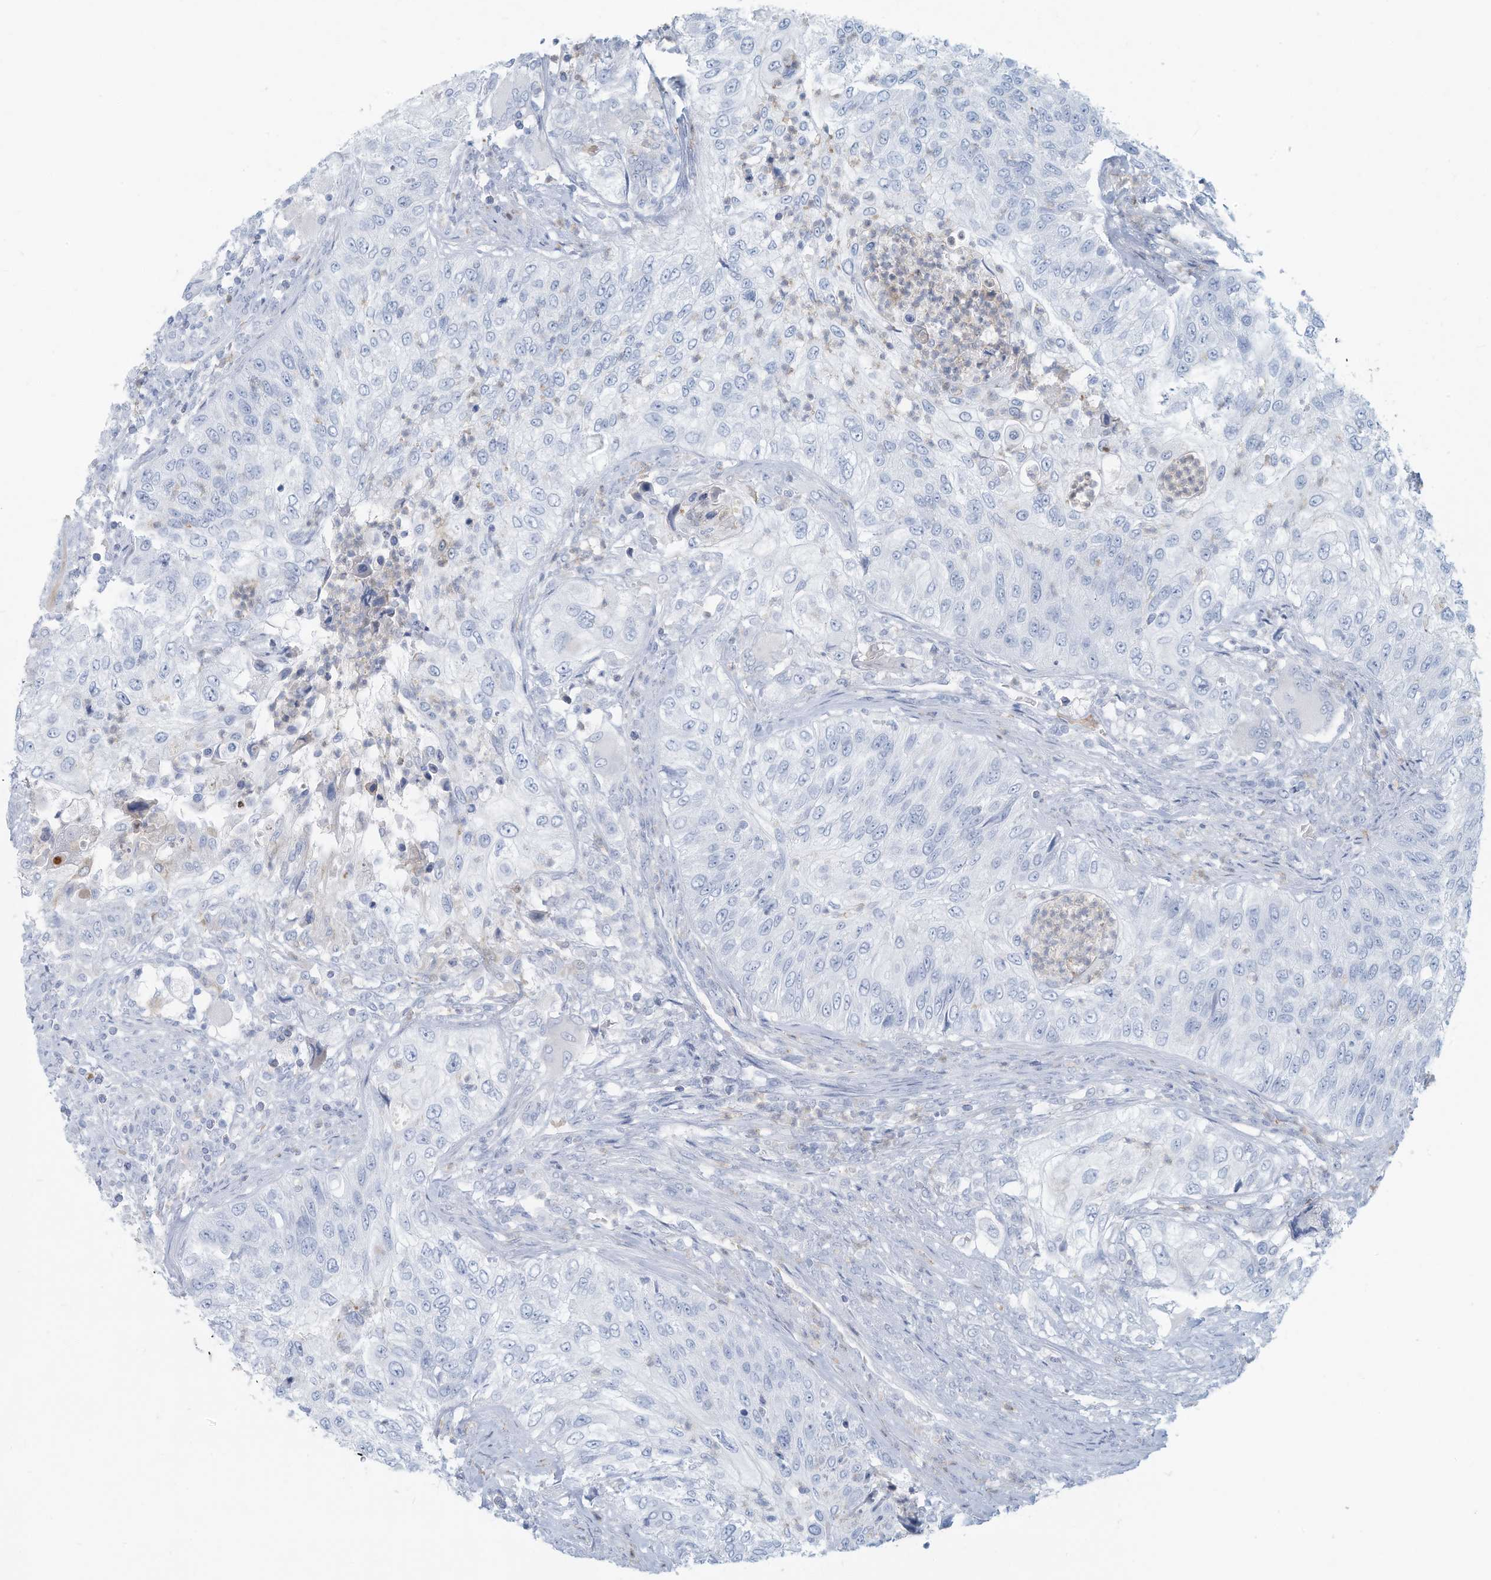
{"staining": {"intensity": "negative", "quantity": "none", "location": "none"}, "tissue": "urothelial cancer", "cell_type": "Tumor cells", "image_type": "cancer", "snomed": [{"axis": "morphology", "description": "Urothelial carcinoma, High grade"}, {"axis": "topography", "description": "Urinary bladder"}], "caption": "Immunohistochemistry (IHC) histopathology image of neoplastic tissue: human high-grade urothelial carcinoma stained with DAB reveals no significant protein positivity in tumor cells.", "gene": "ERI2", "patient": {"sex": "female", "age": 60}}